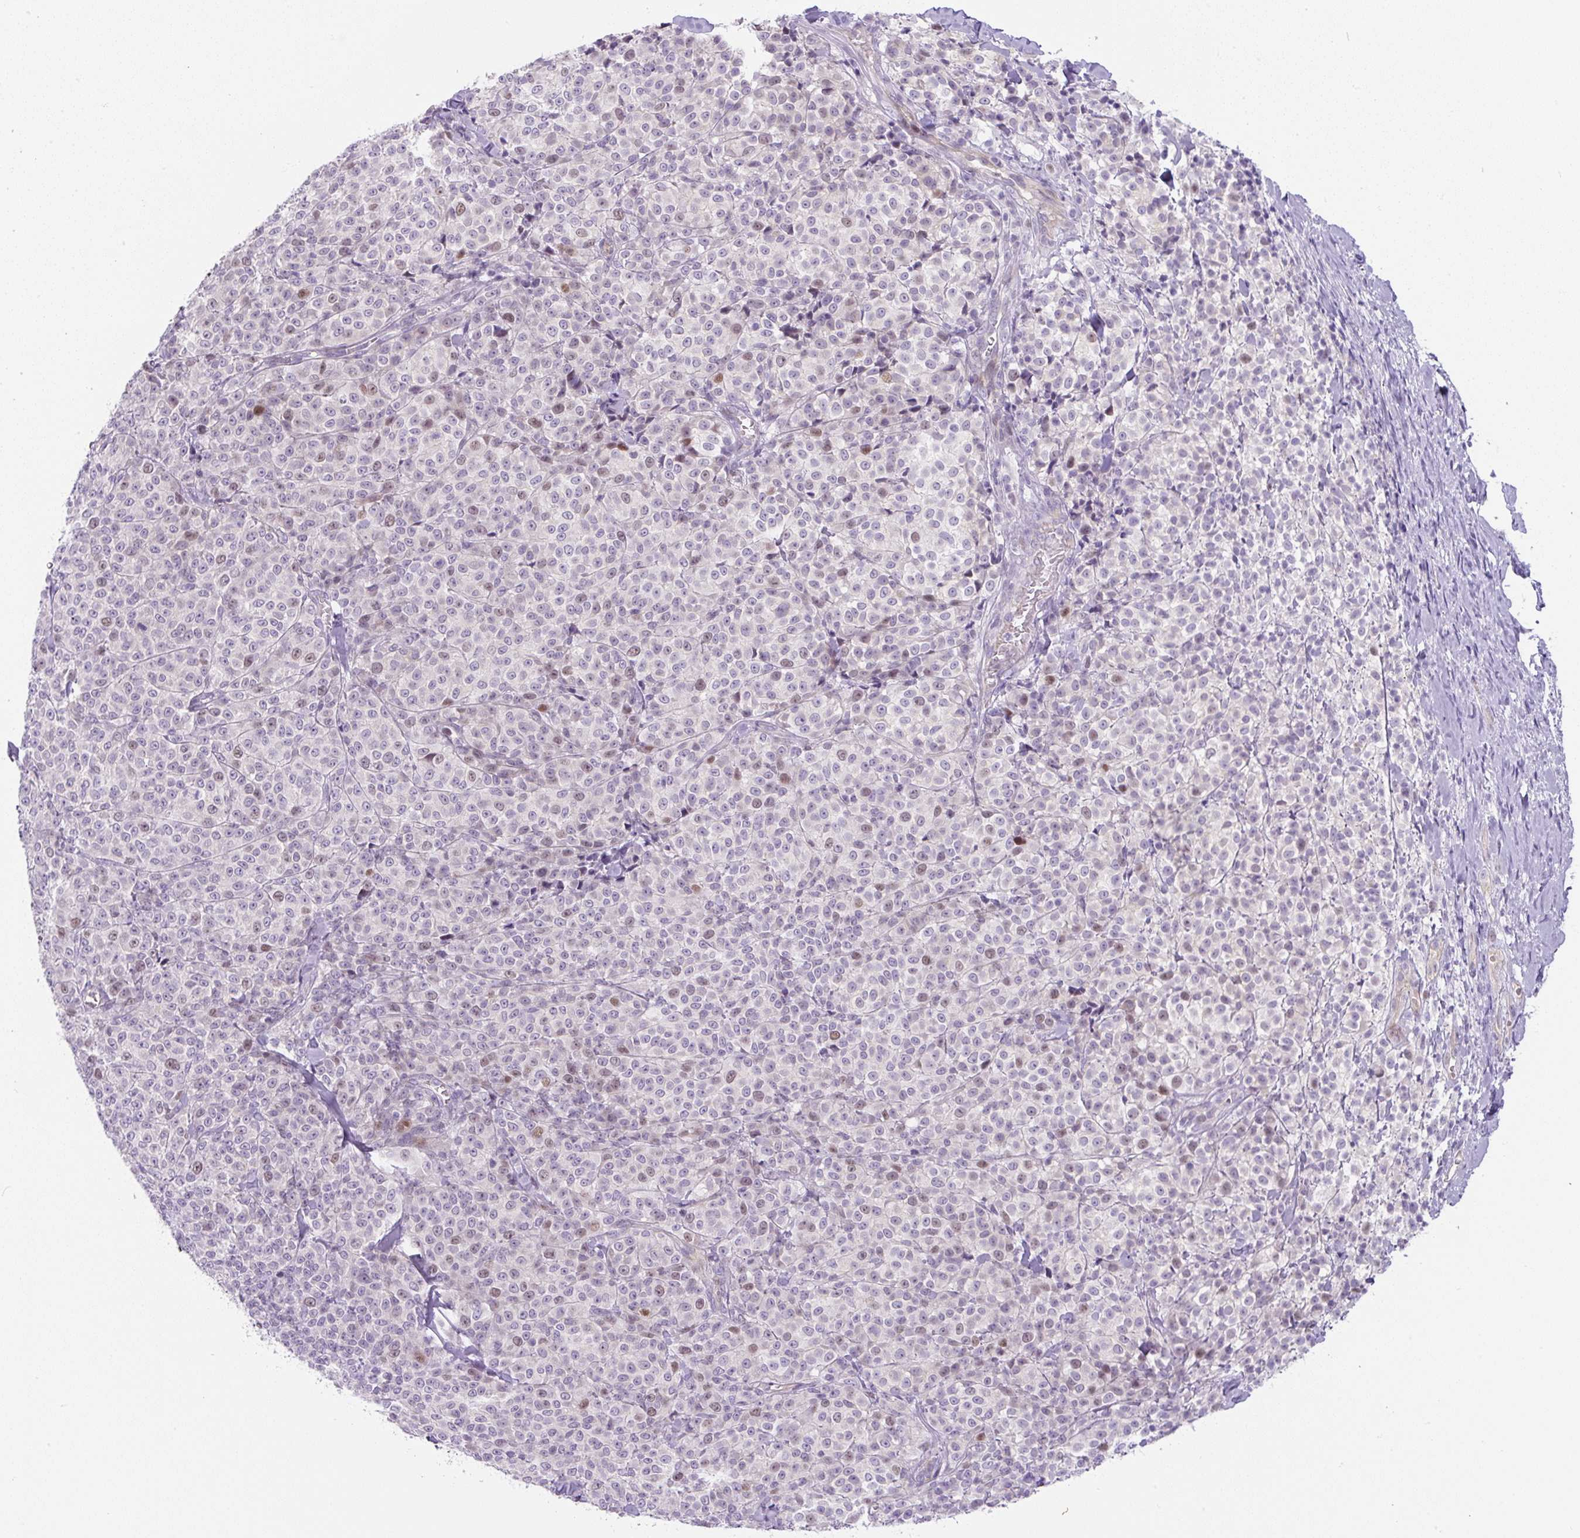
{"staining": {"intensity": "weak", "quantity": "25%-75%", "location": "nuclear"}, "tissue": "melanoma", "cell_type": "Tumor cells", "image_type": "cancer", "snomed": [{"axis": "morphology", "description": "Normal tissue, NOS"}, {"axis": "morphology", "description": "Malignant melanoma, NOS"}, {"axis": "topography", "description": "Skin"}], "caption": "Immunohistochemistry histopathology image of neoplastic tissue: malignant melanoma stained using immunohistochemistry (IHC) demonstrates low levels of weak protein expression localized specifically in the nuclear of tumor cells, appearing as a nuclear brown color.", "gene": "ADAMTS19", "patient": {"sex": "female", "age": 34}}